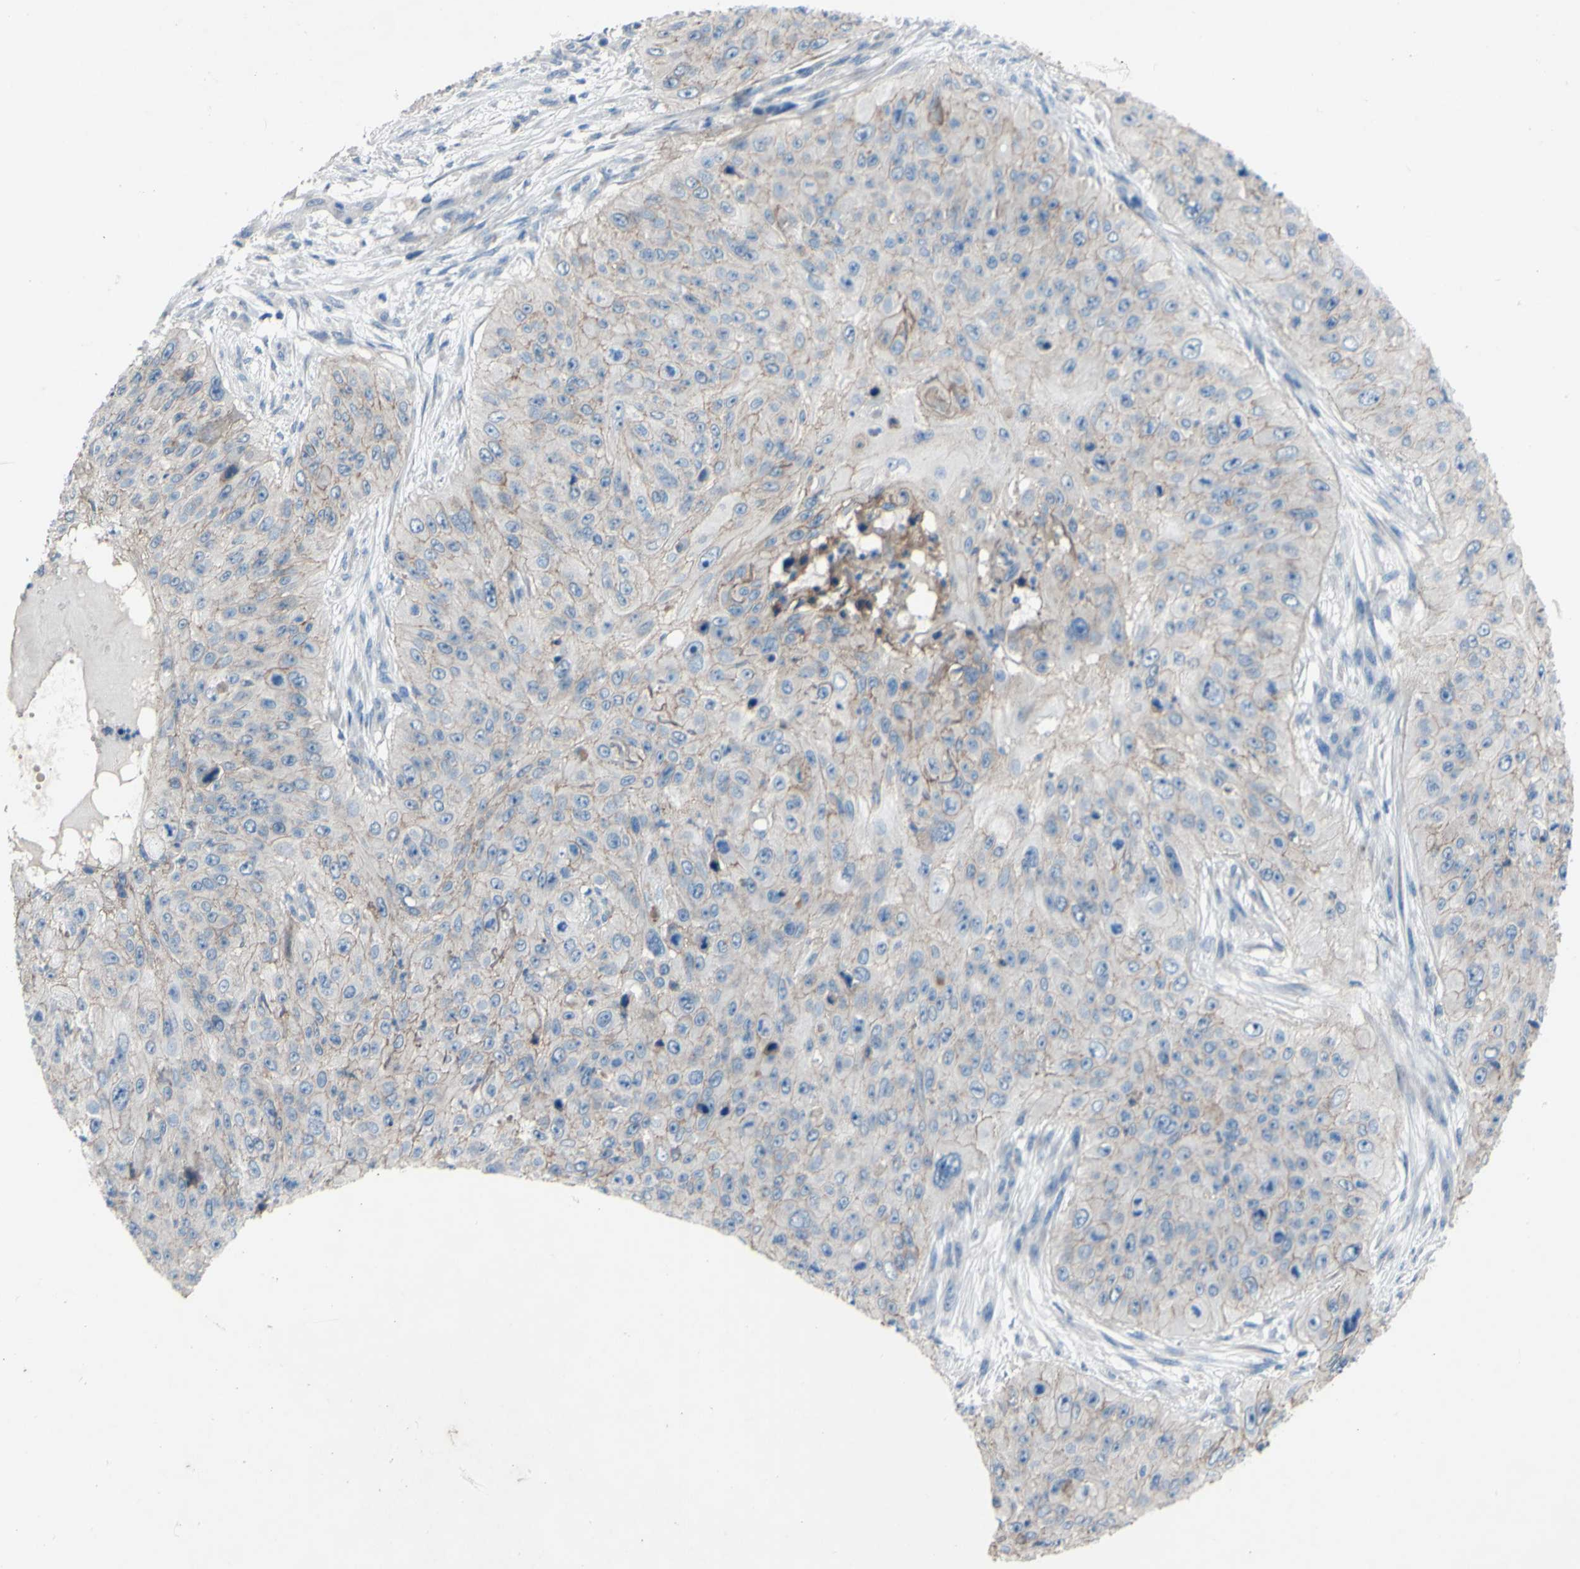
{"staining": {"intensity": "weak", "quantity": "25%-75%", "location": "cytoplasmic/membranous"}, "tissue": "skin cancer", "cell_type": "Tumor cells", "image_type": "cancer", "snomed": [{"axis": "morphology", "description": "Squamous cell carcinoma, NOS"}, {"axis": "topography", "description": "Skin"}], "caption": "A low amount of weak cytoplasmic/membranous expression is seen in approximately 25%-75% of tumor cells in squamous cell carcinoma (skin) tissue.", "gene": "CDCP1", "patient": {"sex": "female", "age": 80}}